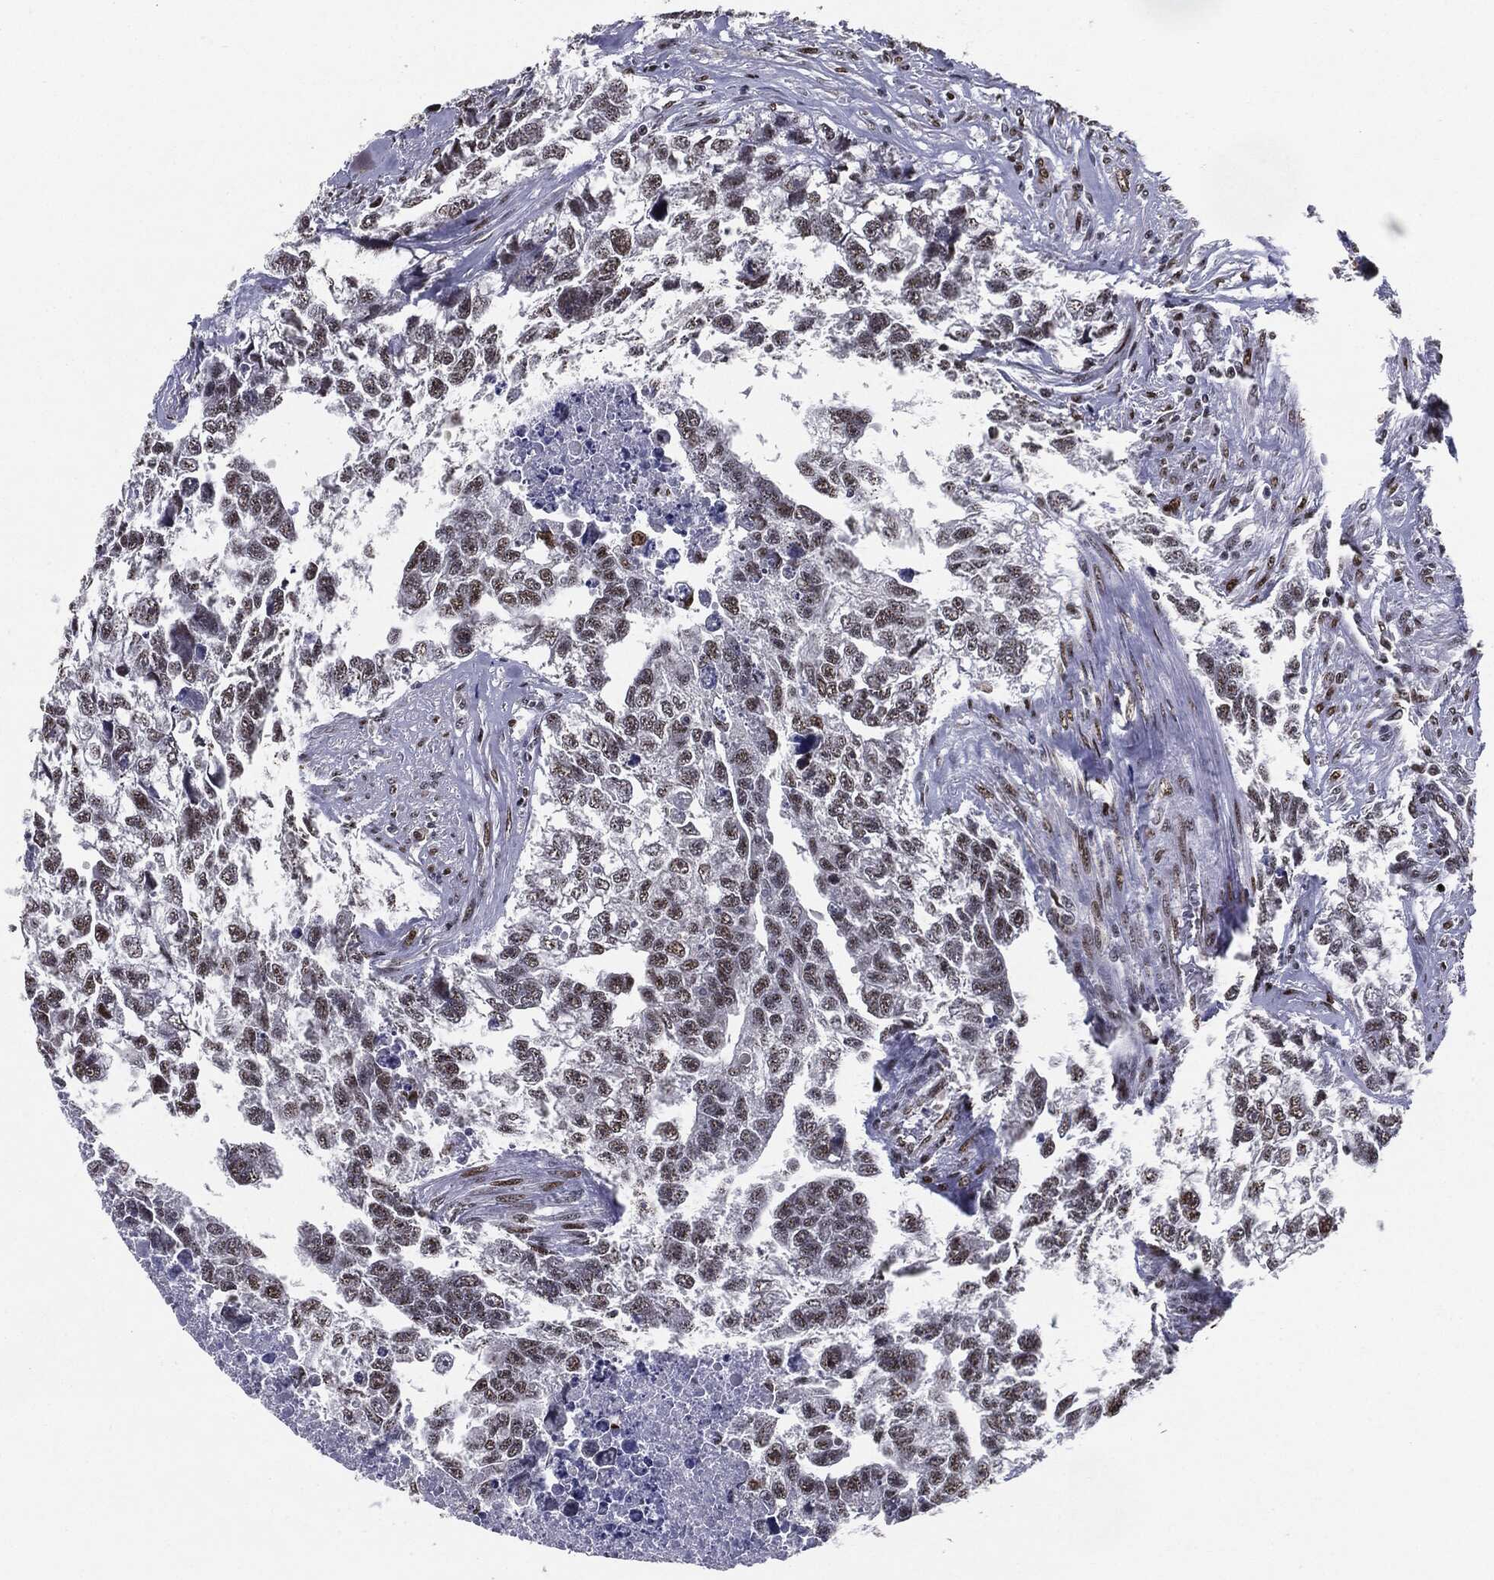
{"staining": {"intensity": "negative", "quantity": "none", "location": "none"}, "tissue": "testis cancer", "cell_type": "Tumor cells", "image_type": "cancer", "snomed": [{"axis": "morphology", "description": "Carcinoma, Embryonal, NOS"}, {"axis": "morphology", "description": "Teratoma, malignant, NOS"}, {"axis": "topography", "description": "Testis"}], "caption": "DAB immunohistochemical staining of human testis cancer (teratoma (malignant)) shows no significant expression in tumor cells. (Stains: DAB (3,3'-diaminobenzidine) immunohistochemistry with hematoxylin counter stain, Microscopy: brightfield microscopy at high magnification).", "gene": "JUN", "patient": {"sex": "male", "age": 44}}